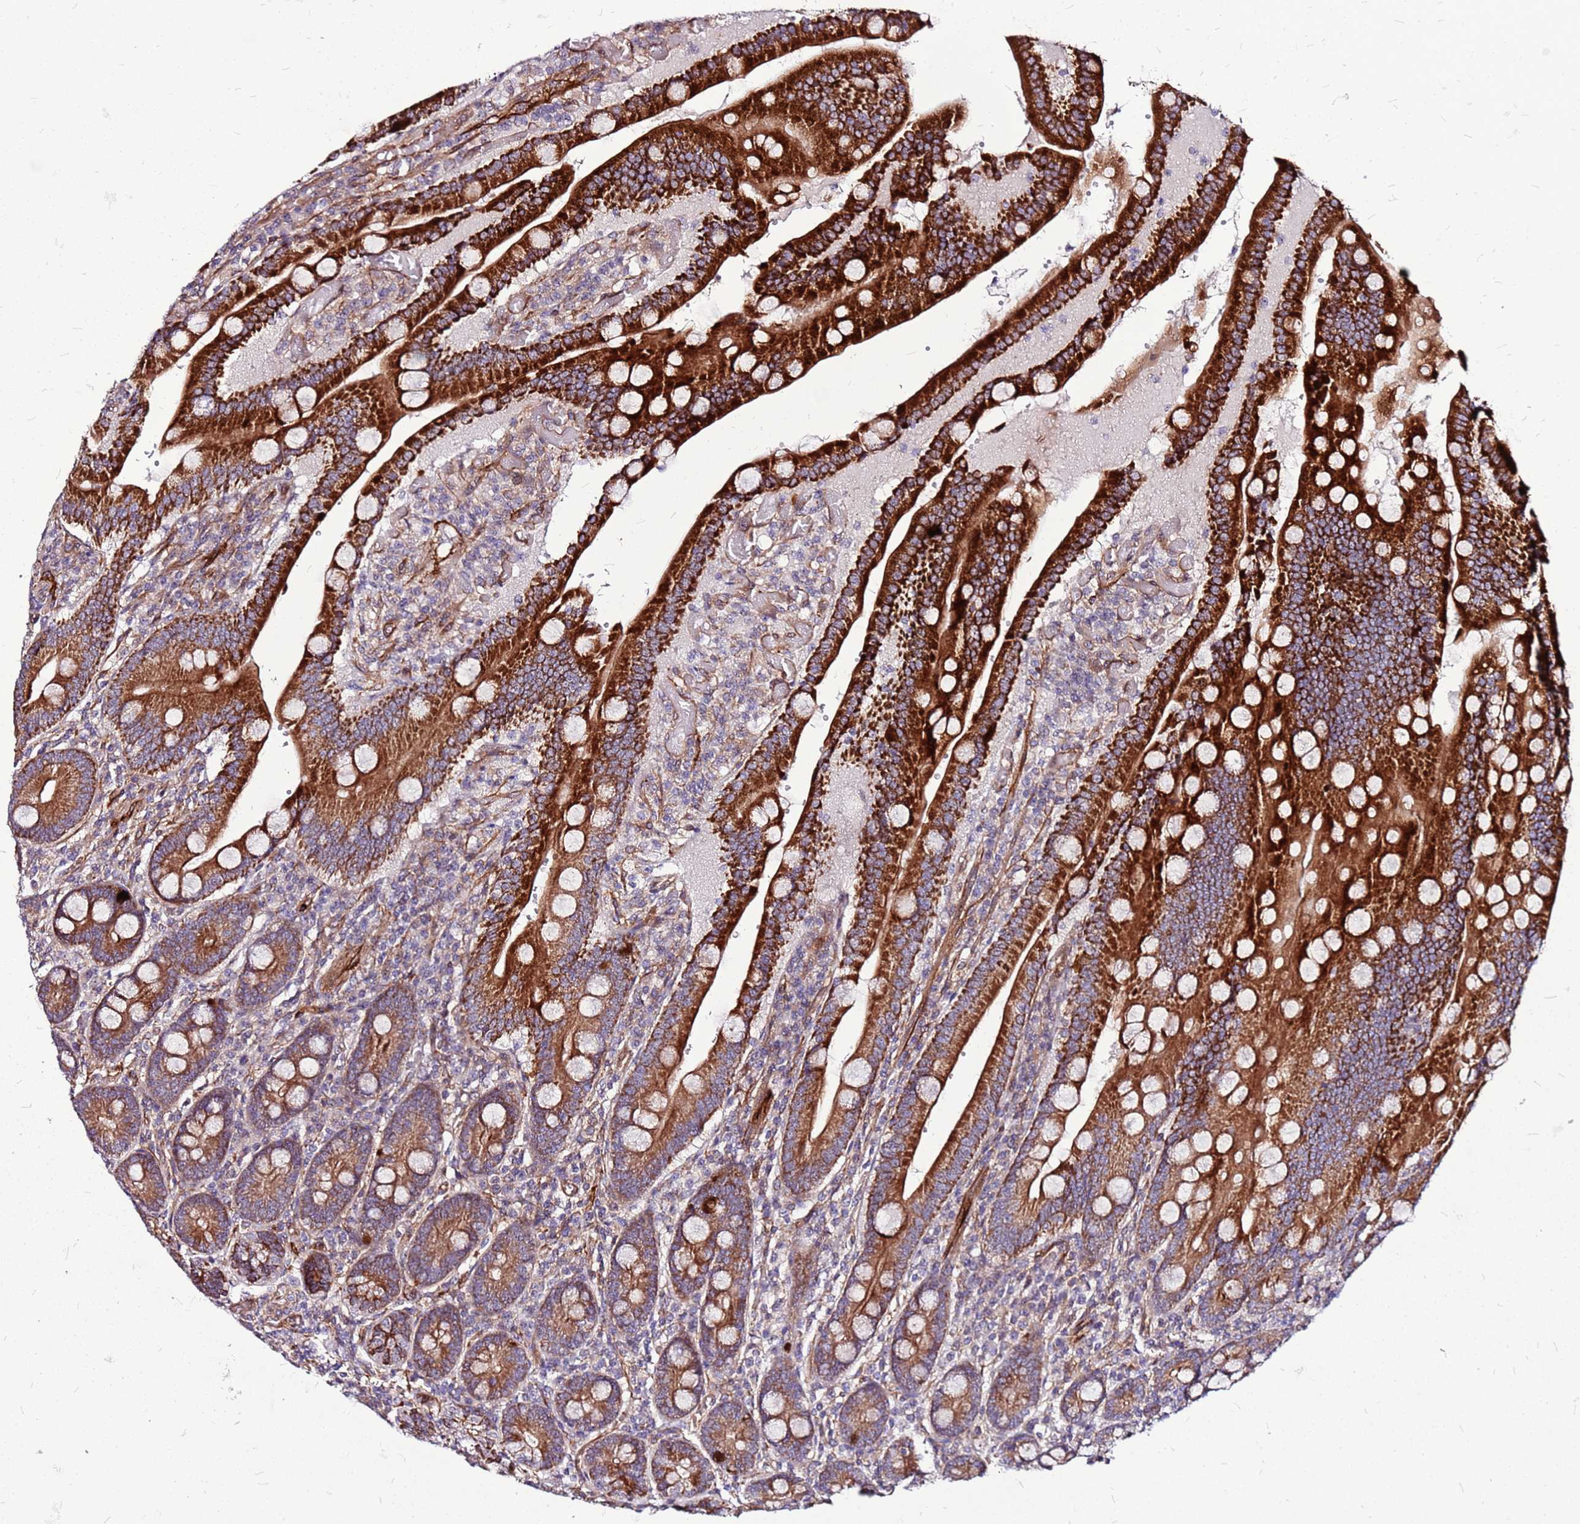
{"staining": {"intensity": "strong", "quantity": ">75%", "location": "cytoplasmic/membranous"}, "tissue": "duodenum", "cell_type": "Glandular cells", "image_type": "normal", "snomed": [{"axis": "morphology", "description": "Normal tissue, NOS"}, {"axis": "topography", "description": "Duodenum"}], "caption": "A photomicrograph of human duodenum stained for a protein reveals strong cytoplasmic/membranous brown staining in glandular cells.", "gene": "TOPAZ1", "patient": {"sex": "female", "age": 62}}